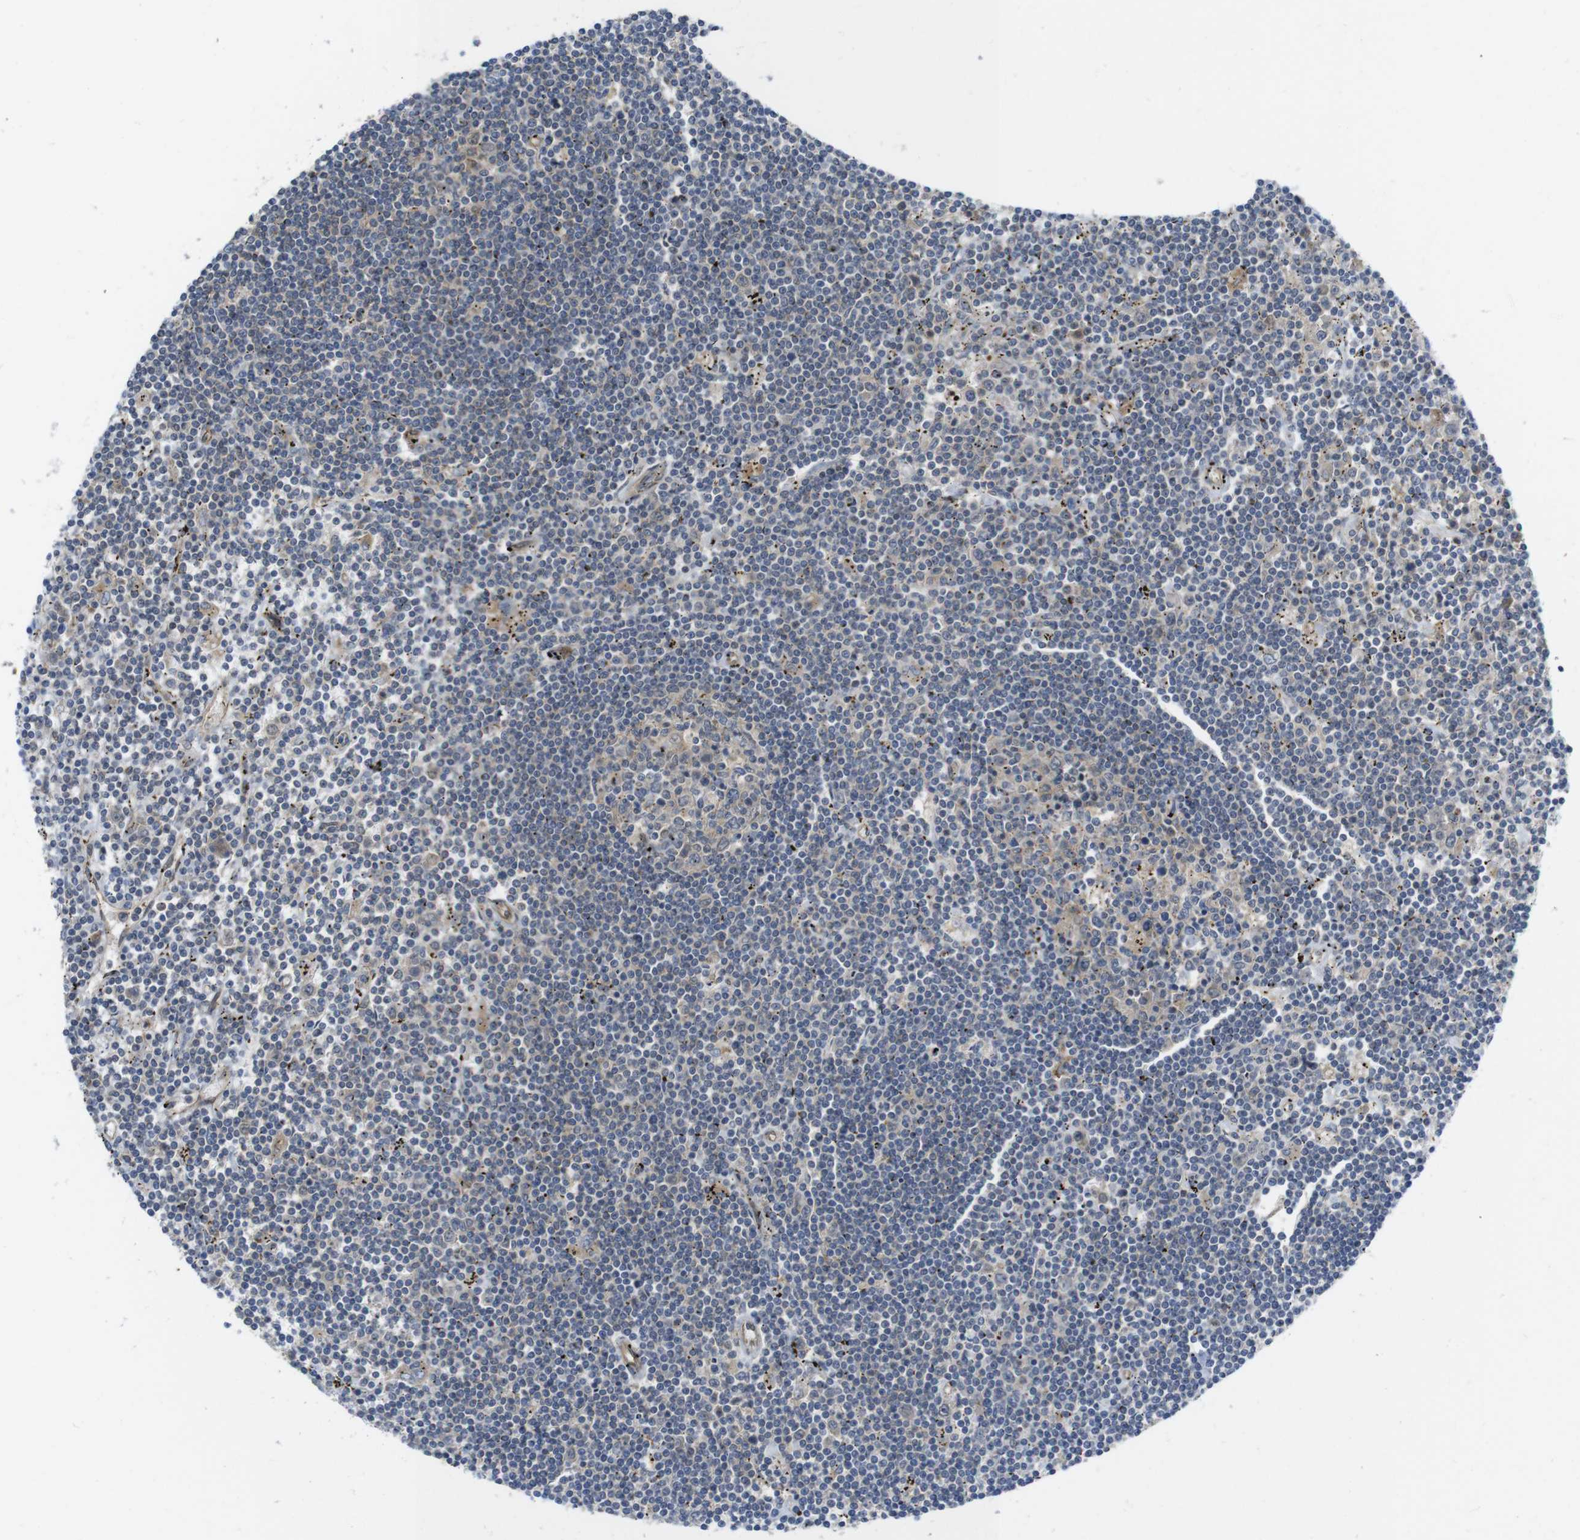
{"staining": {"intensity": "weak", "quantity": "<25%", "location": "cytoplasmic/membranous"}, "tissue": "lymphoma", "cell_type": "Tumor cells", "image_type": "cancer", "snomed": [{"axis": "morphology", "description": "Malignant lymphoma, non-Hodgkin's type, Low grade"}, {"axis": "topography", "description": "Spleen"}], "caption": "Malignant lymphoma, non-Hodgkin's type (low-grade) stained for a protein using IHC demonstrates no expression tumor cells.", "gene": "ZDHHC5", "patient": {"sex": "male", "age": 76}}